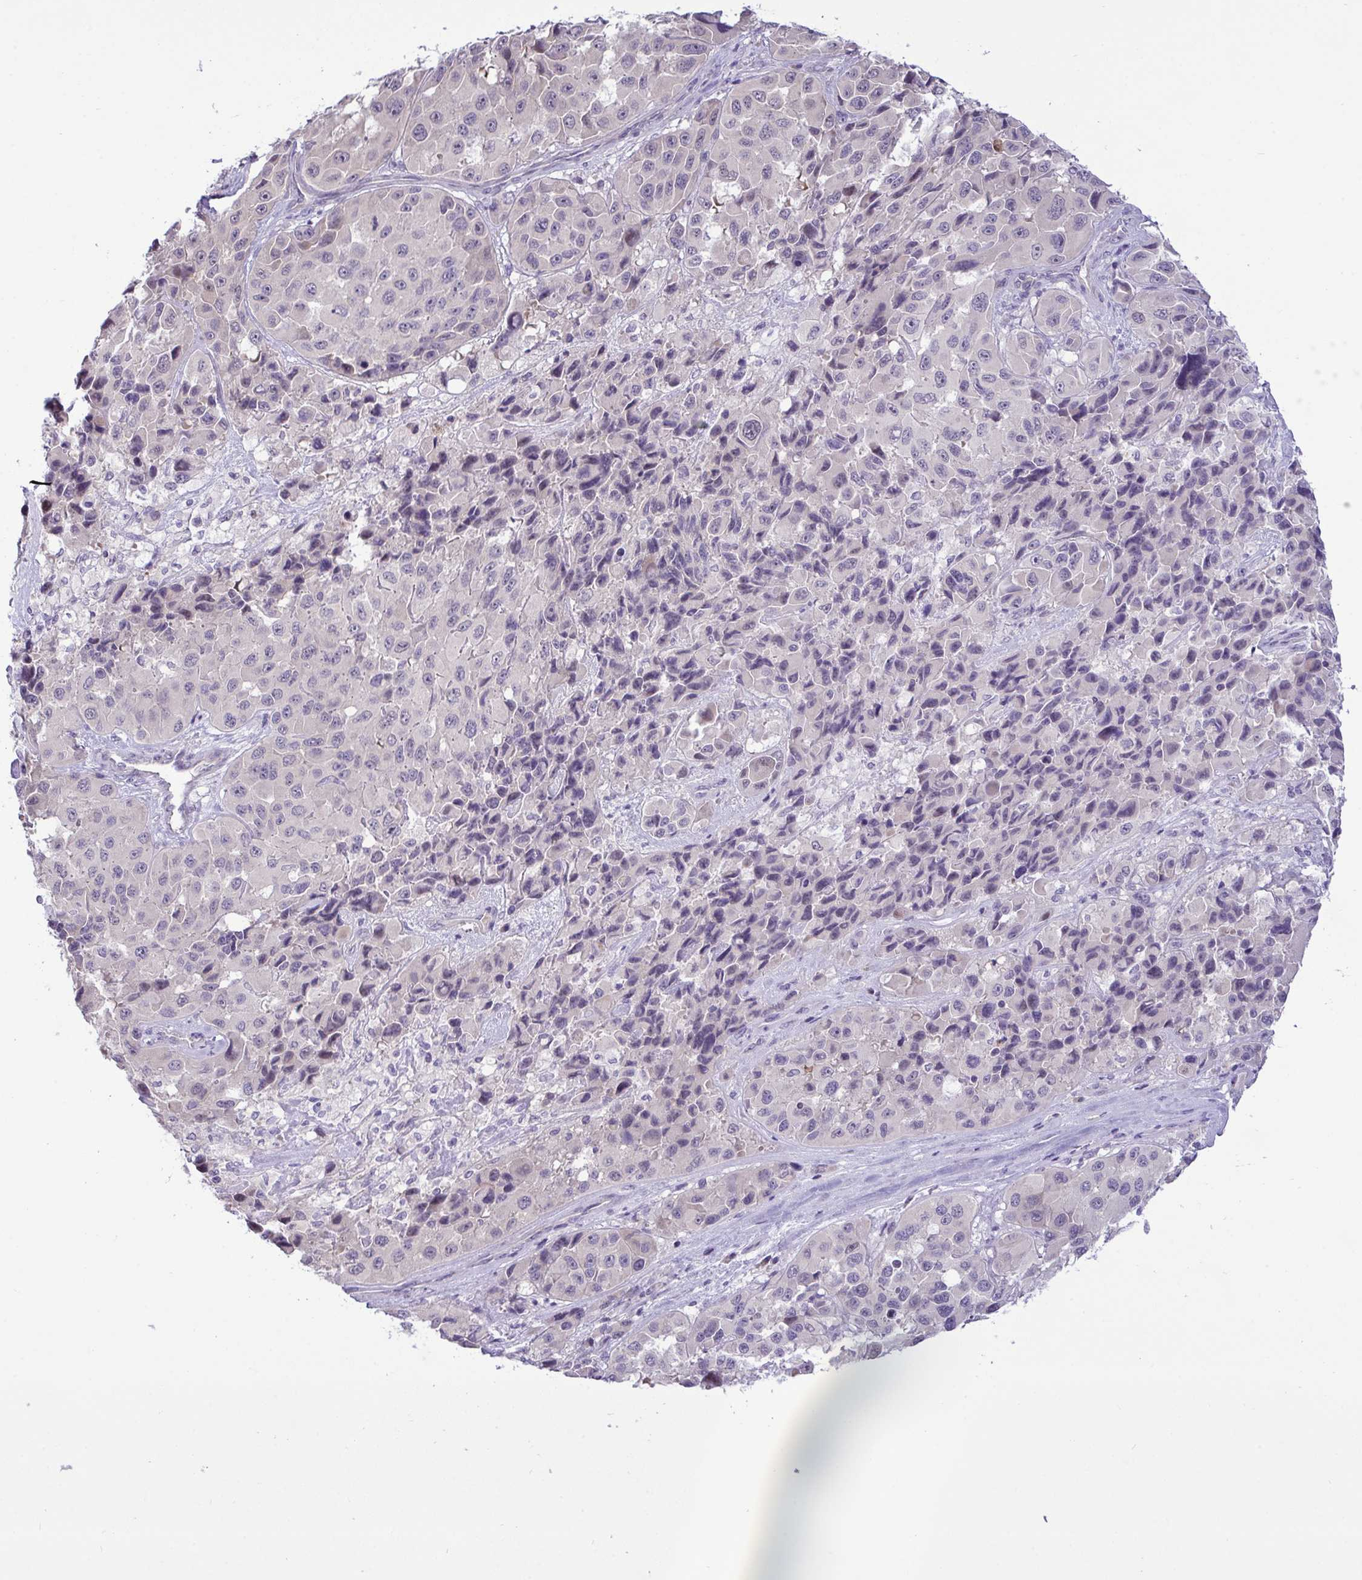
{"staining": {"intensity": "negative", "quantity": "none", "location": "none"}, "tissue": "melanoma", "cell_type": "Tumor cells", "image_type": "cancer", "snomed": [{"axis": "morphology", "description": "Malignant melanoma, Metastatic site"}, {"axis": "topography", "description": "Lymph node"}], "caption": "The micrograph demonstrates no staining of tumor cells in melanoma.", "gene": "SYNPO2L", "patient": {"sex": "female", "age": 65}}